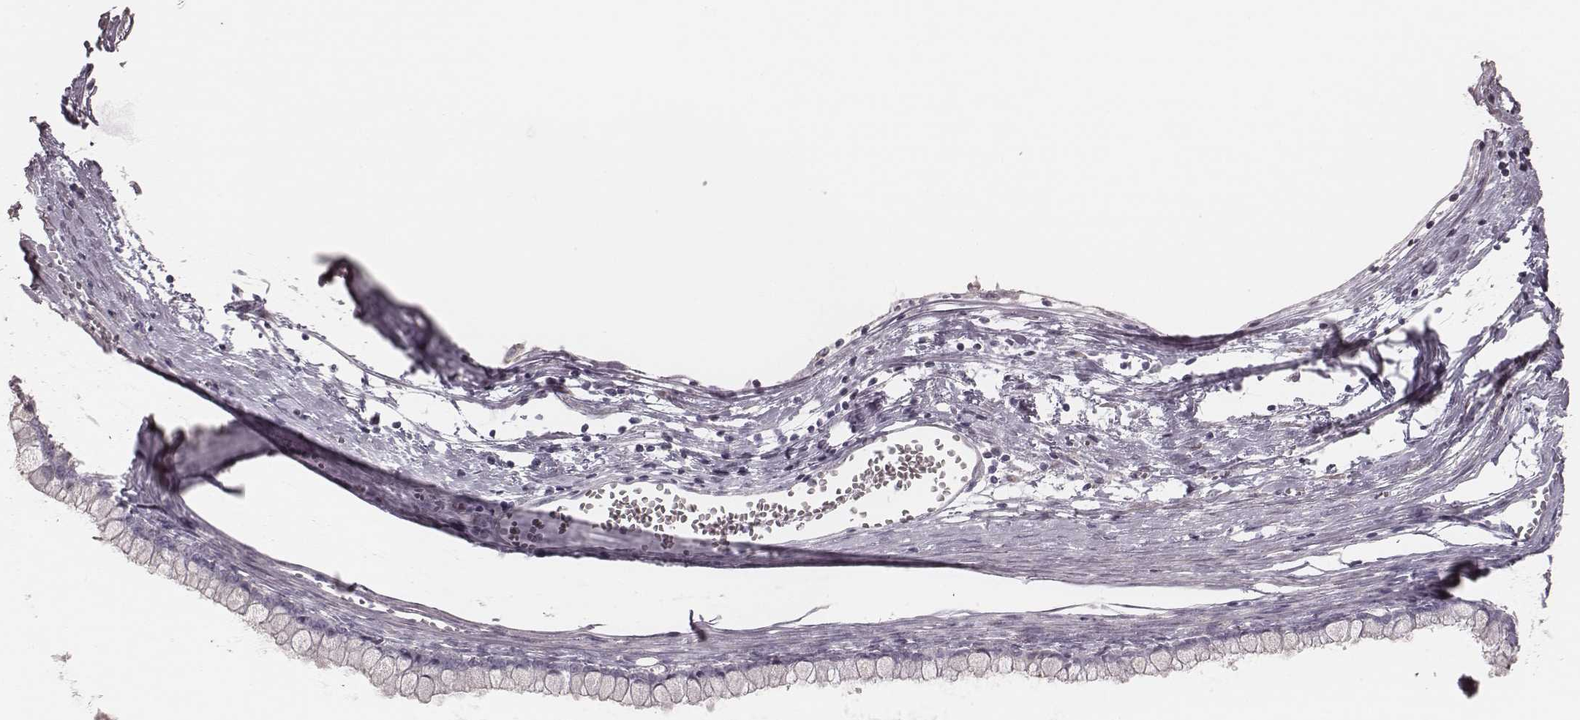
{"staining": {"intensity": "negative", "quantity": "none", "location": "none"}, "tissue": "ovarian cancer", "cell_type": "Tumor cells", "image_type": "cancer", "snomed": [{"axis": "morphology", "description": "Cystadenocarcinoma, mucinous, NOS"}, {"axis": "topography", "description": "Ovary"}], "caption": "Immunohistochemical staining of human mucinous cystadenocarcinoma (ovarian) demonstrates no significant positivity in tumor cells. The staining was performed using DAB to visualize the protein expression in brown, while the nuclei were stained in blue with hematoxylin (Magnification: 20x).", "gene": "KIF5C", "patient": {"sex": "female", "age": 67}}